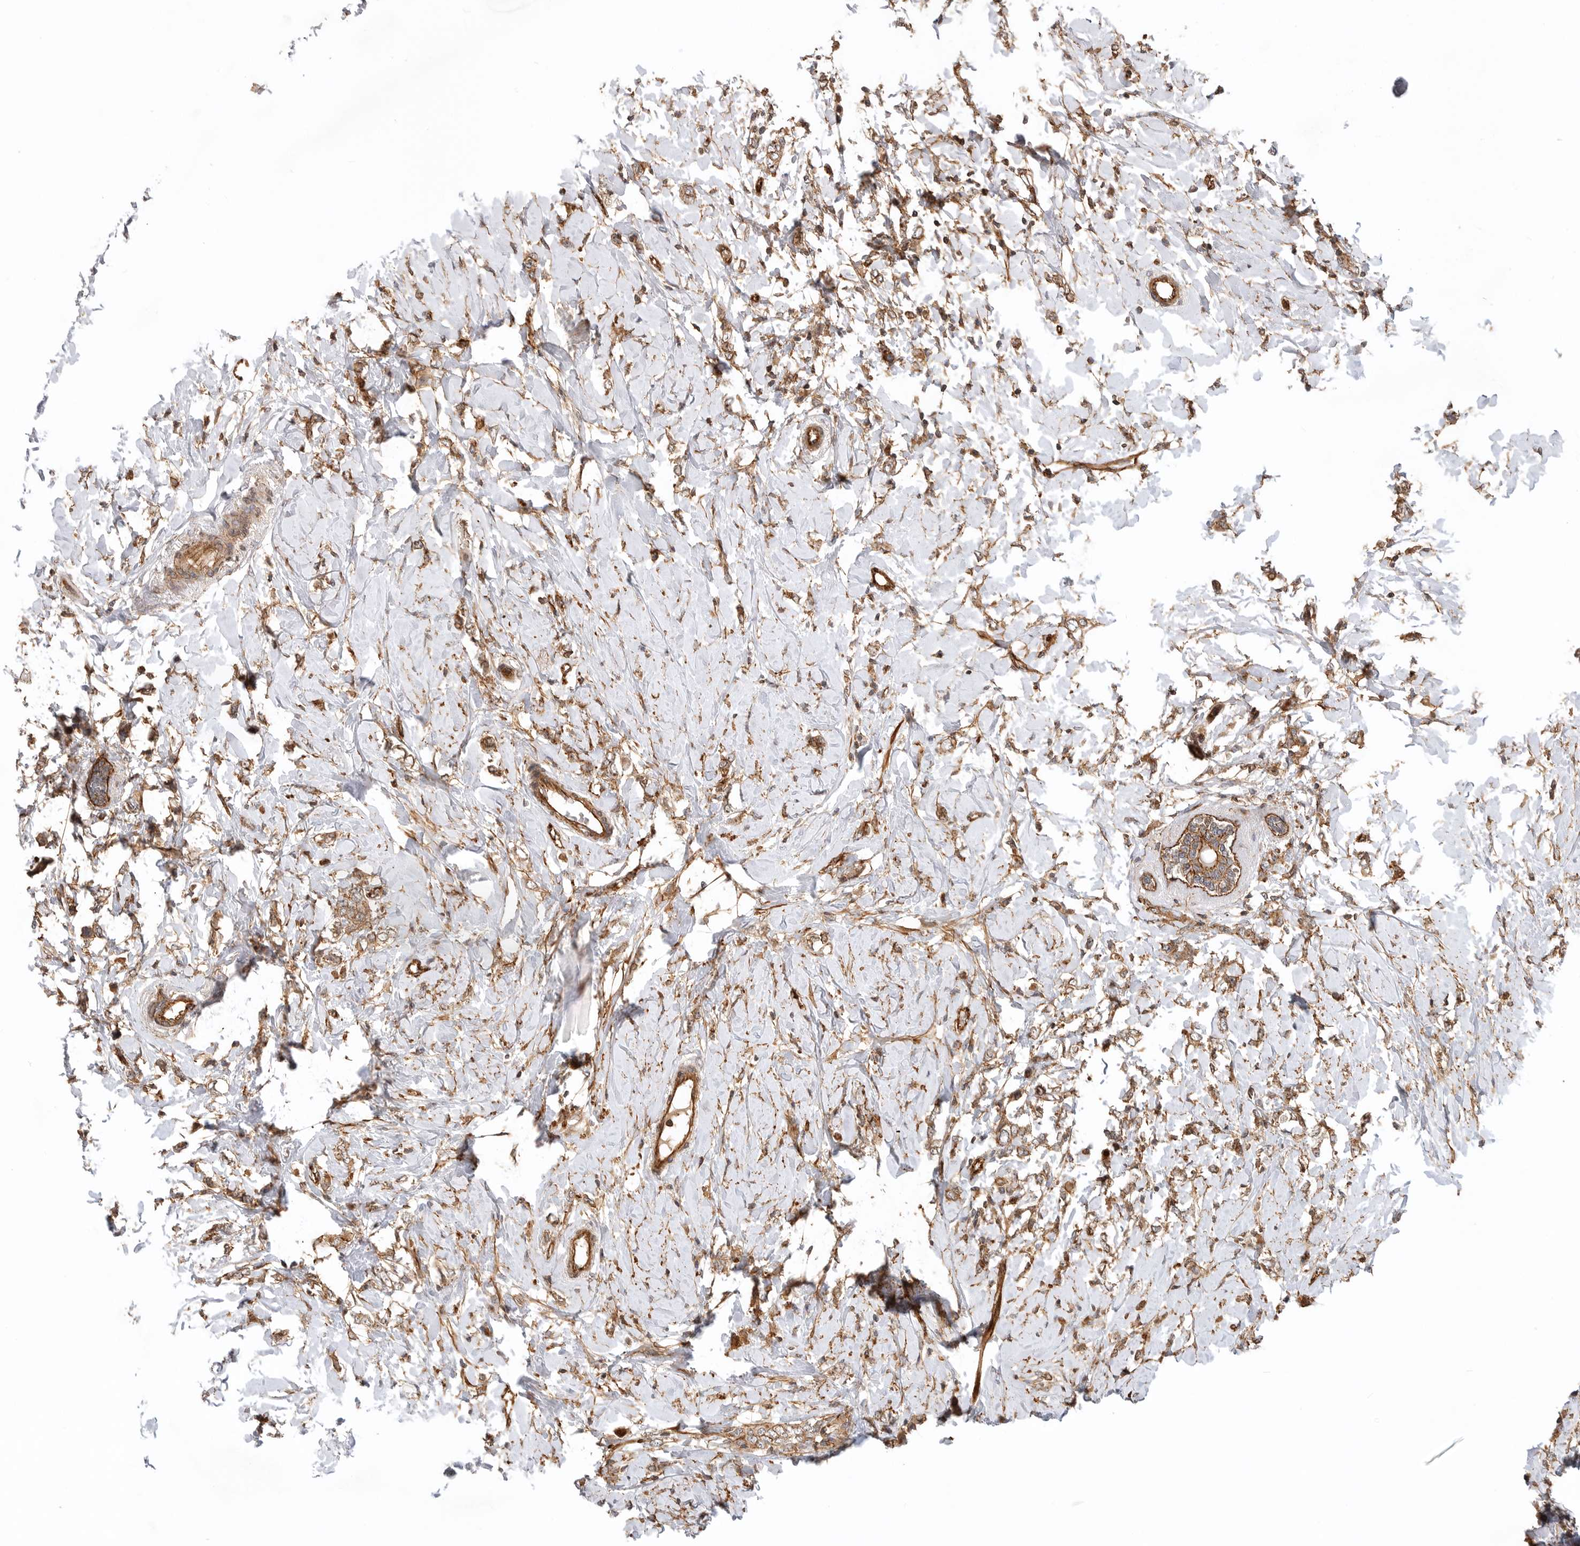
{"staining": {"intensity": "moderate", "quantity": ">75%", "location": "cytoplasmic/membranous"}, "tissue": "breast cancer", "cell_type": "Tumor cells", "image_type": "cancer", "snomed": [{"axis": "morphology", "description": "Normal tissue, NOS"}, {"axis": "morphology", "description": "Lobular carcinoma"}, {"axis": "topography", "description": "Breast"}], "caption": "Immunohistochemistry staining of breast cancer, which exhibits medium levels of moderate cytoplasmic/membranous expression in about >75% of tumor cells indicating moderate cytoplasmic/membranous protein expression. The staining was performed using DAB (brown) for protein detection and nuclei were counterstained in hematoxylin (blue).", "gene": "GPATCH2", "patient": {"sex": "female", "age": 47}}